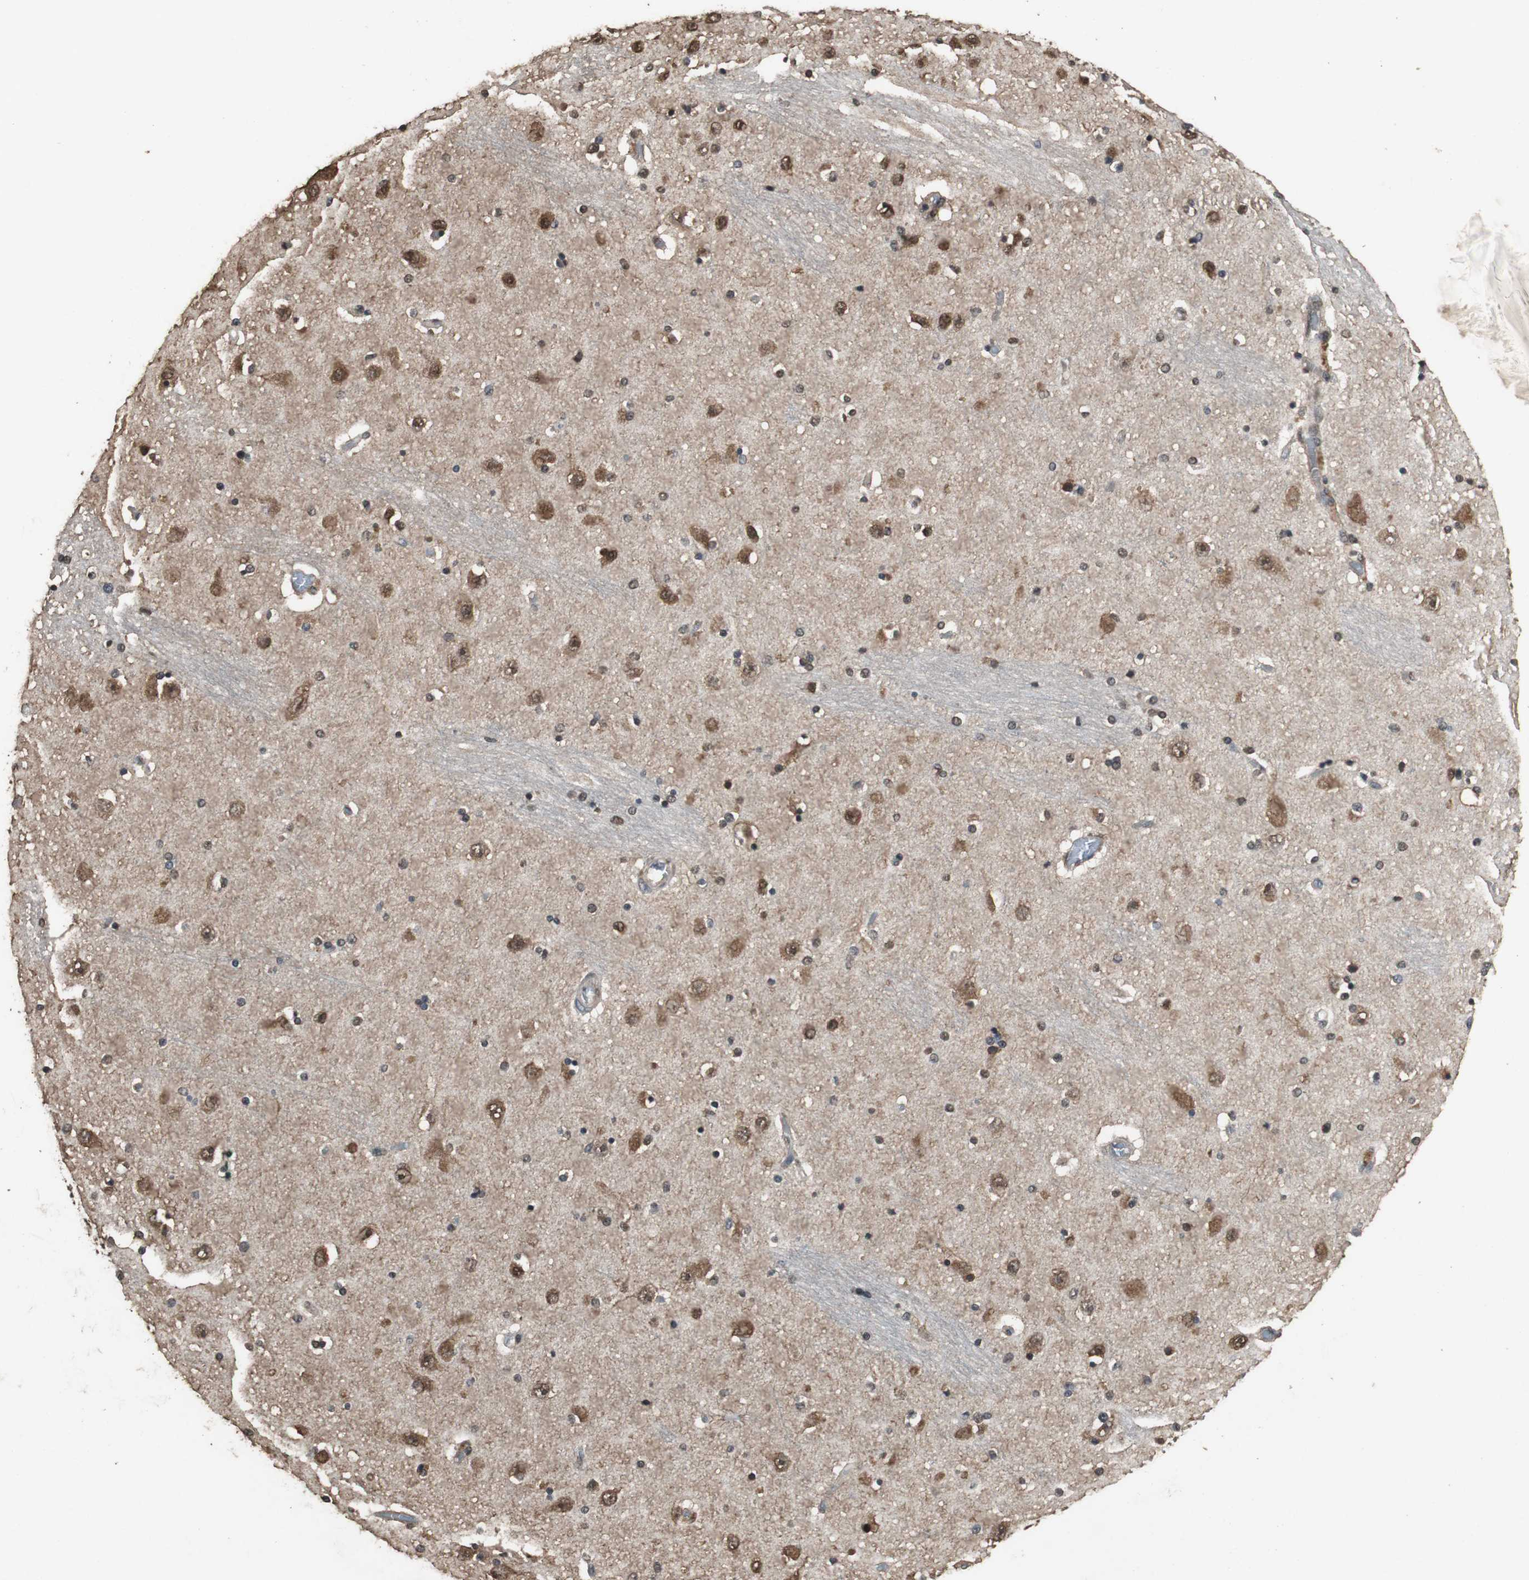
{"staining": {"intensity": "moderate", "quantity": ">75%", "location": "cytoplasmic/membranous,nuclear"}, "tissue": "hippocampus", "cell_type": "Glial cells", "image_type": "normal", "snomed": [{"axis": "morphology", "description": "Normal tissue, NOS"}, {"axis": "topography", "description": "Hippocampus"}], "caption": "Protein staining of normal hippocampus exhibits moderate cytoplasmic/membranous,nuclear expression in approximately >75% of glial cells.", "gene": "PPP1R13B", "patient": {"sex": "female", "age": 54}}